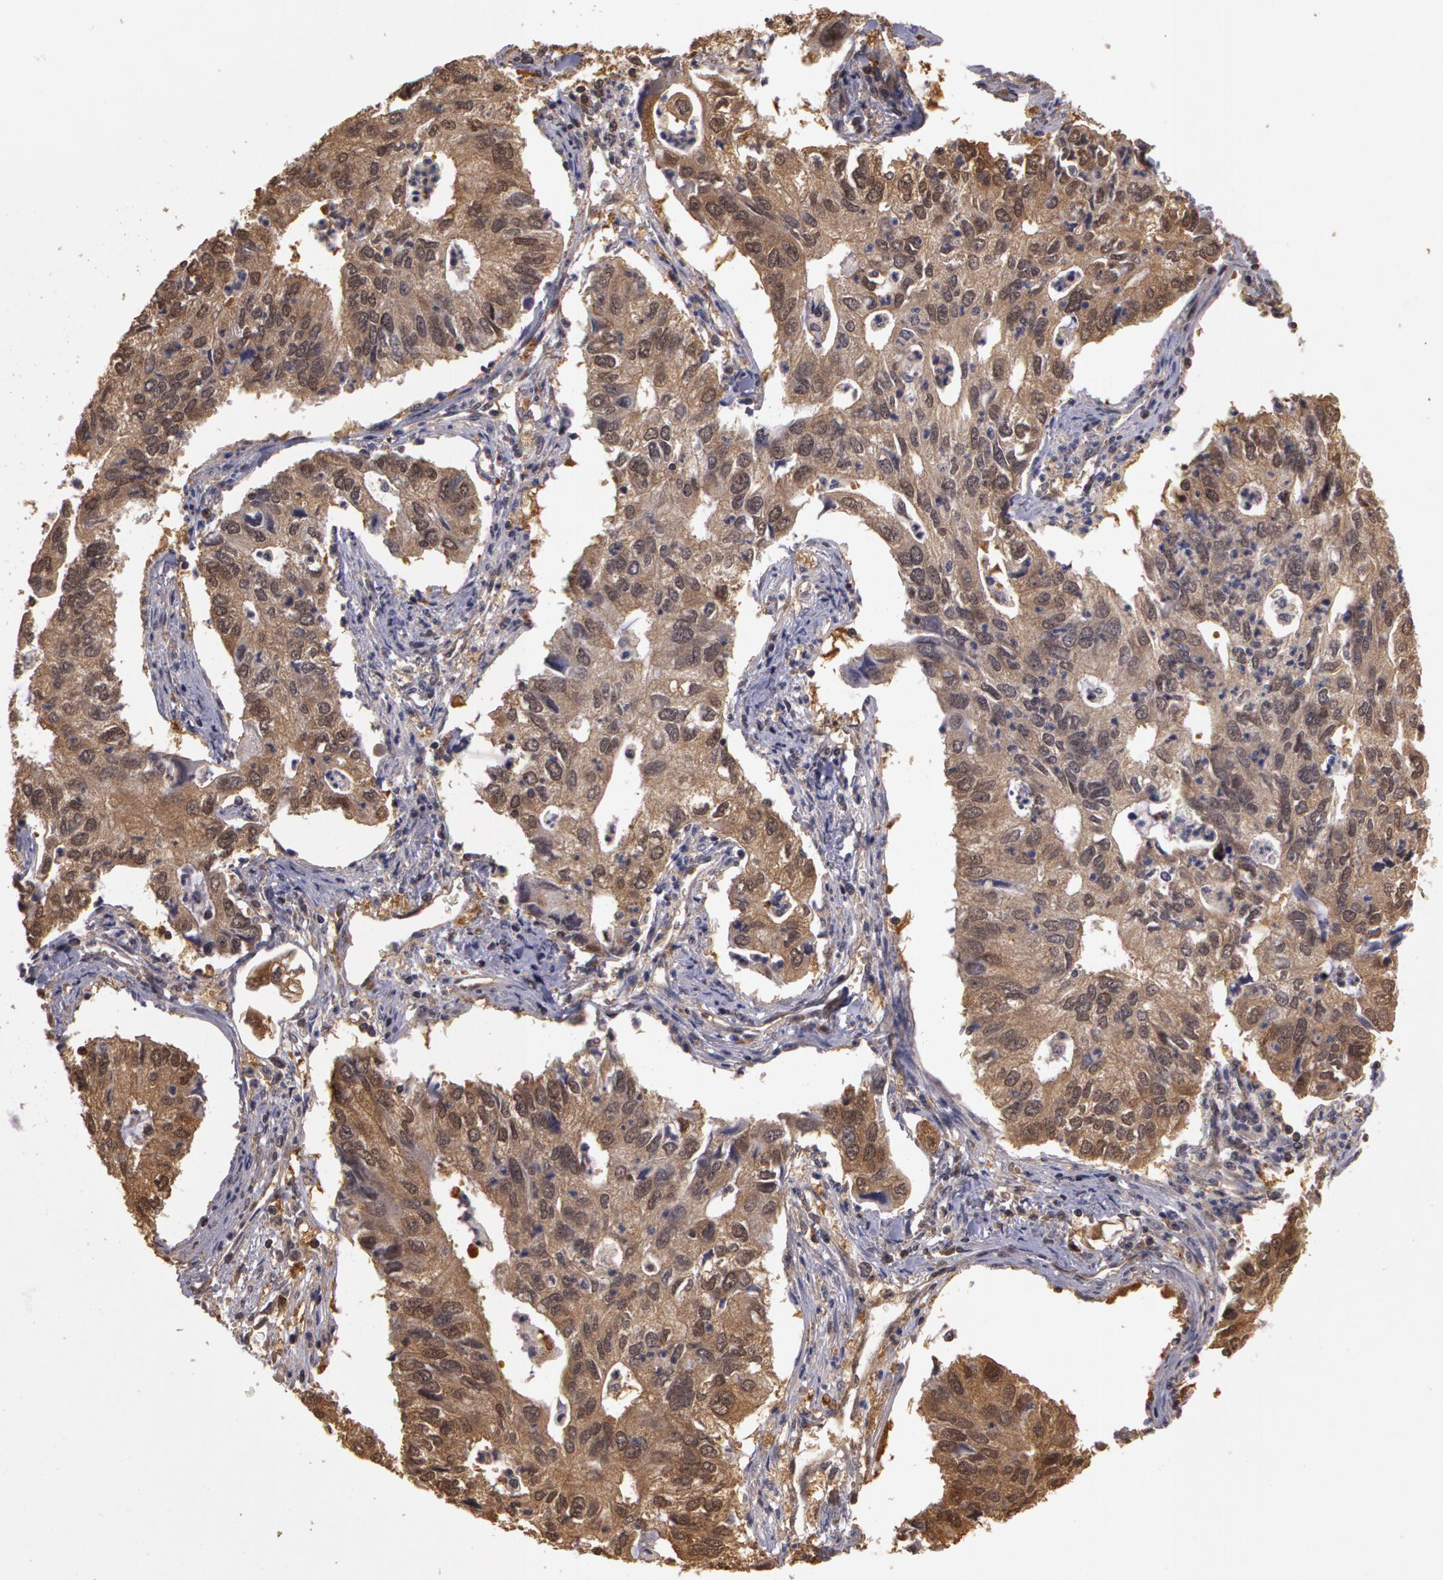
{"staining": {"intensity": "weak", "quantity": ">75%", "location": "cytoplasmic/membranous"}, "tissue": "lung cancer", "cell_type": "Tumor cells", "image_type": "cancer", "snomed": [{"axis": "morphology", "description": "Adenocarcinoma, NOS"}, {"axis": "topography", "description": "Lung"}], "caption": "A histopathology image showing weak cytoplasmic/membranous positivity in approximately >75% of tumor cells in lung cancer, as visualized by brown immunohistochemical staining.", "gene": "AHSA1", "patient": {"sex": "male", "age": 48}}